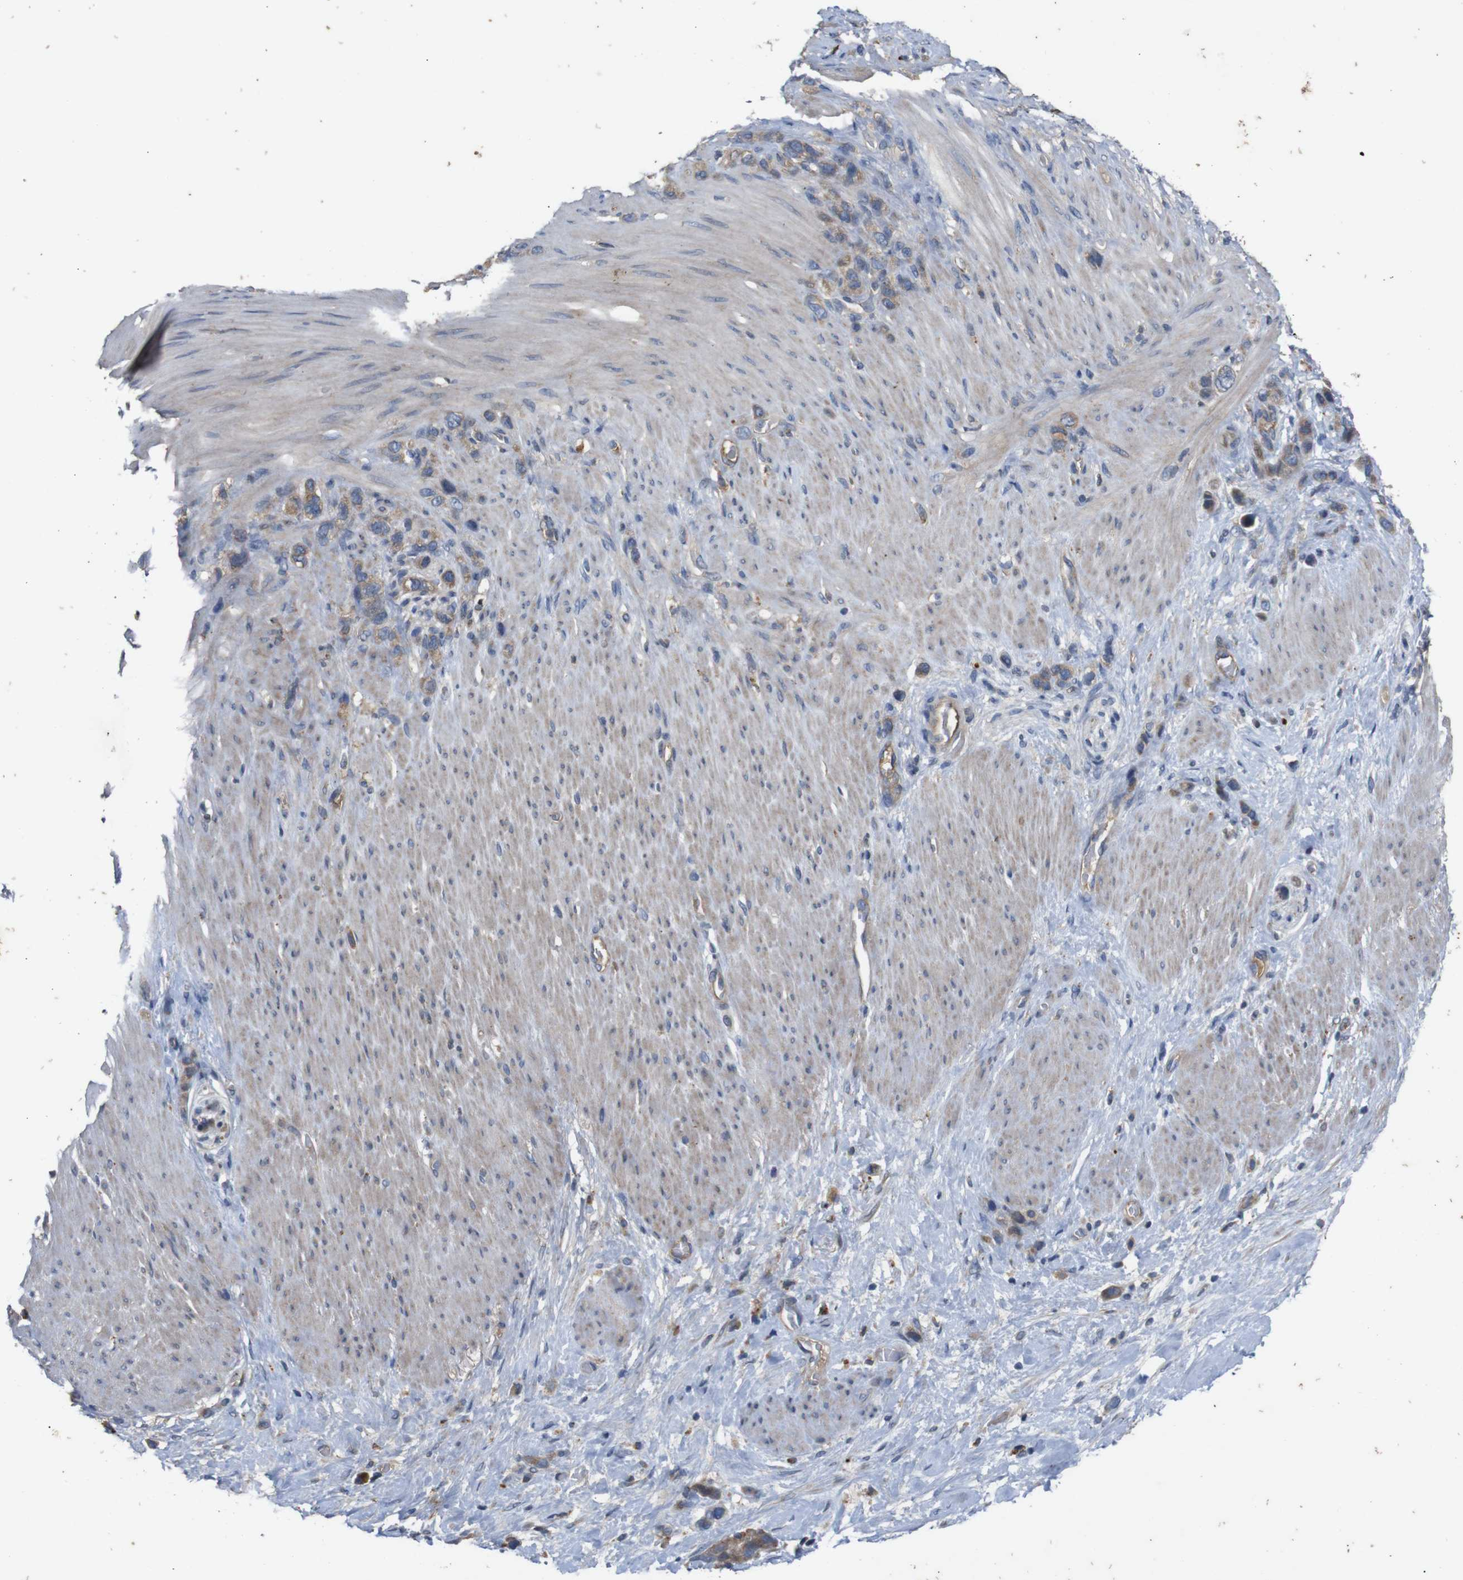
{"staining": {"intensity": "weak", "quantity": ">75%", "location": "cytoplasmic/membranous"}, "tissue": "stomach cancer", "cell_type": "Tumor cells", "image_type": "cancer", "snomed": [{"axis": "morphology", "description": "Adenocarcinoma, NOS"}, {"axis": "morphology", "description": "Adenocarcinoma, High grade"}, {"axis": "topography", "description": "Stomach, upper"}, {"axis": "topography", "description": "Stomach, lower"}], "caption": "There is low levels of weak cytoplasmic/membranous positivity in tumor cells of adenocarcinoma (stomach), as demonstrated by immunohistochemical staining (brown color).", "gene": "PTPN1", "patient": {"sex": "female", "age": 65}}